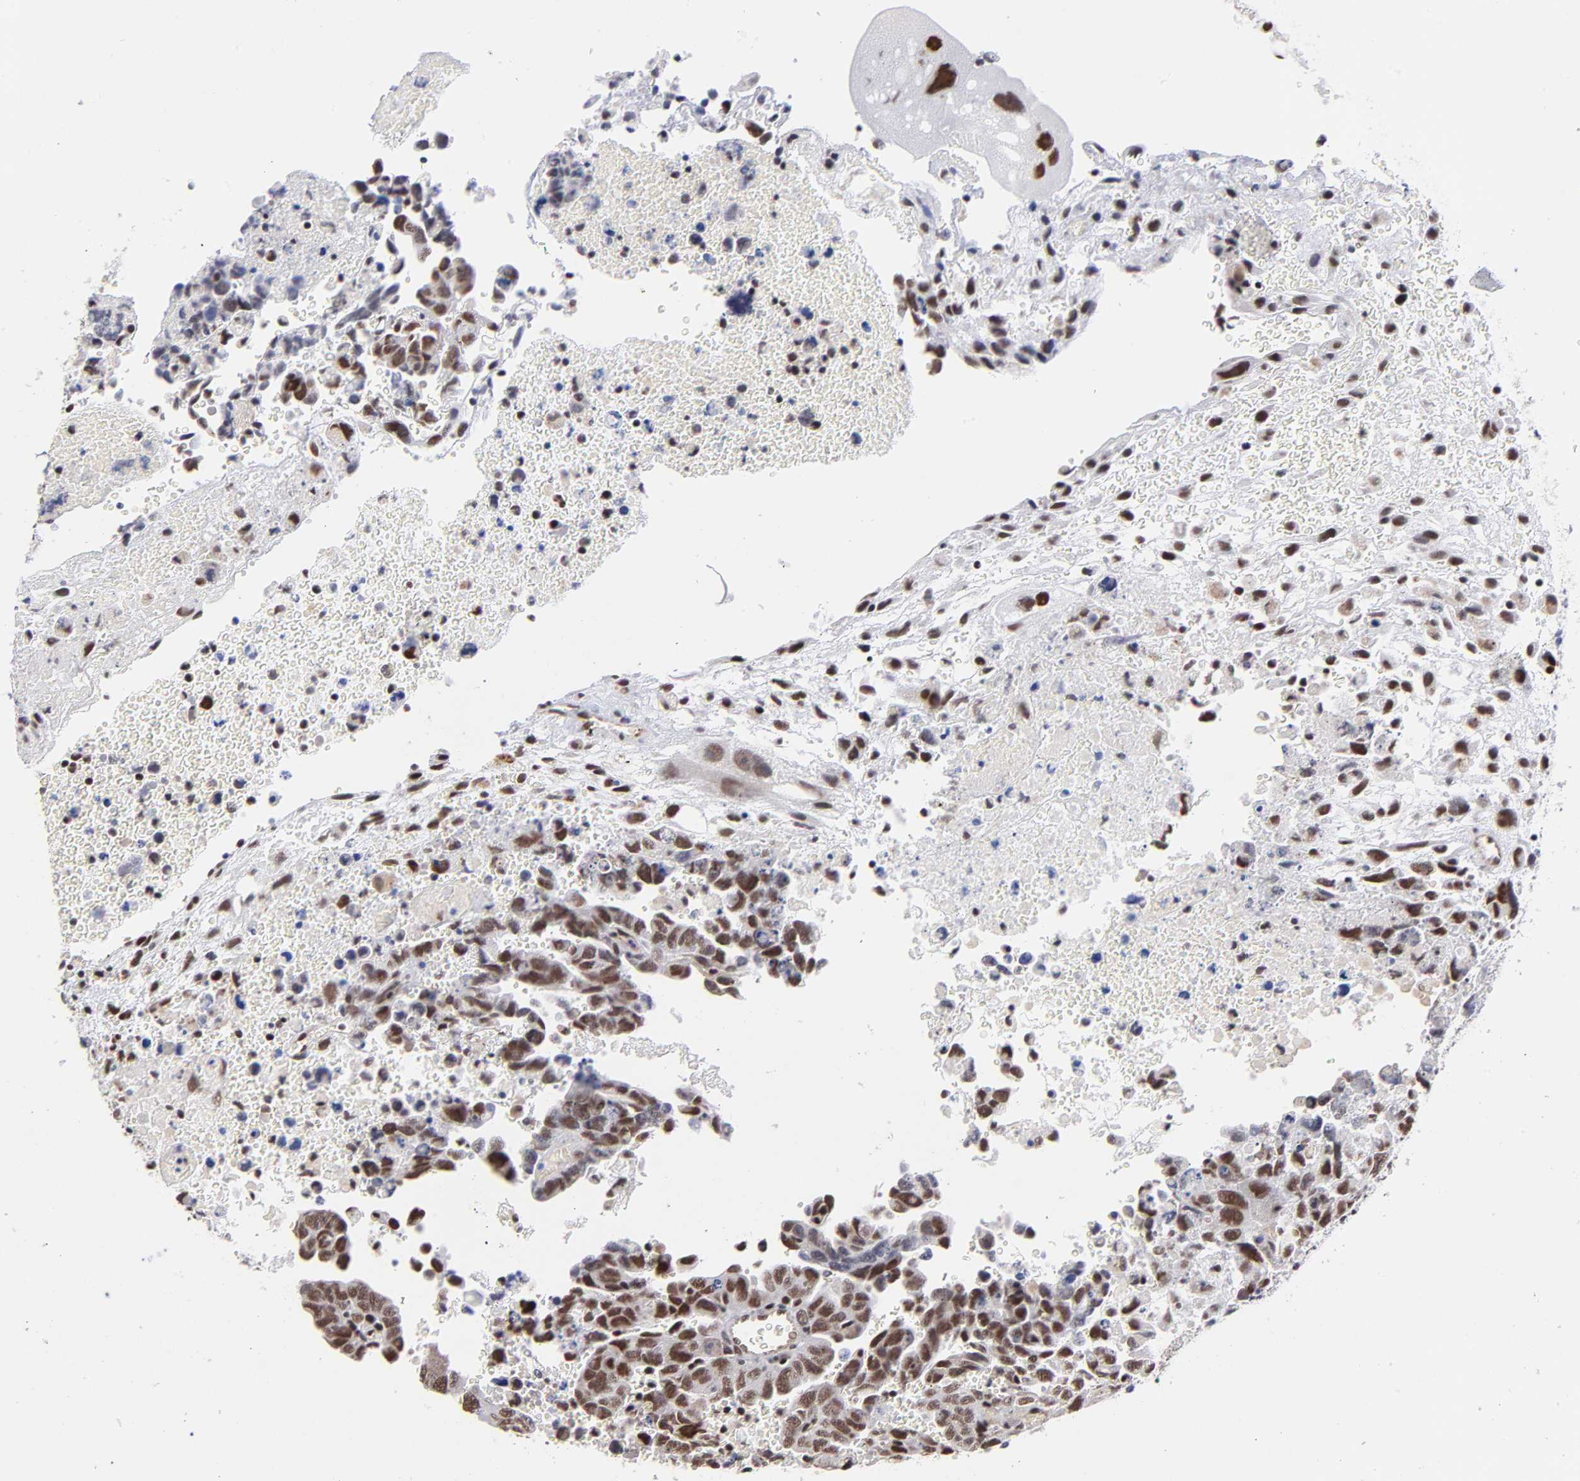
{"staining": {"intensity": "weak", "quantity": ">75%", "location": "nuclear"}, "tissue": "testis cancer", "cell_type": "Tumor cells", "image_type": "cancer", "snomed": [{"axis": "morphology", "description": "Carcinoma, Embryonal, NOS"}, {"axis": "topography", "description": "Testis"}], "caption": "Human embryonal carcinoma (testis) stained with a brown dye reveals weak nuclear positive expression in approximately >75% of tumor cells.", "gene": "GABPA", "patient": {"sex": "male", "age": 28}}